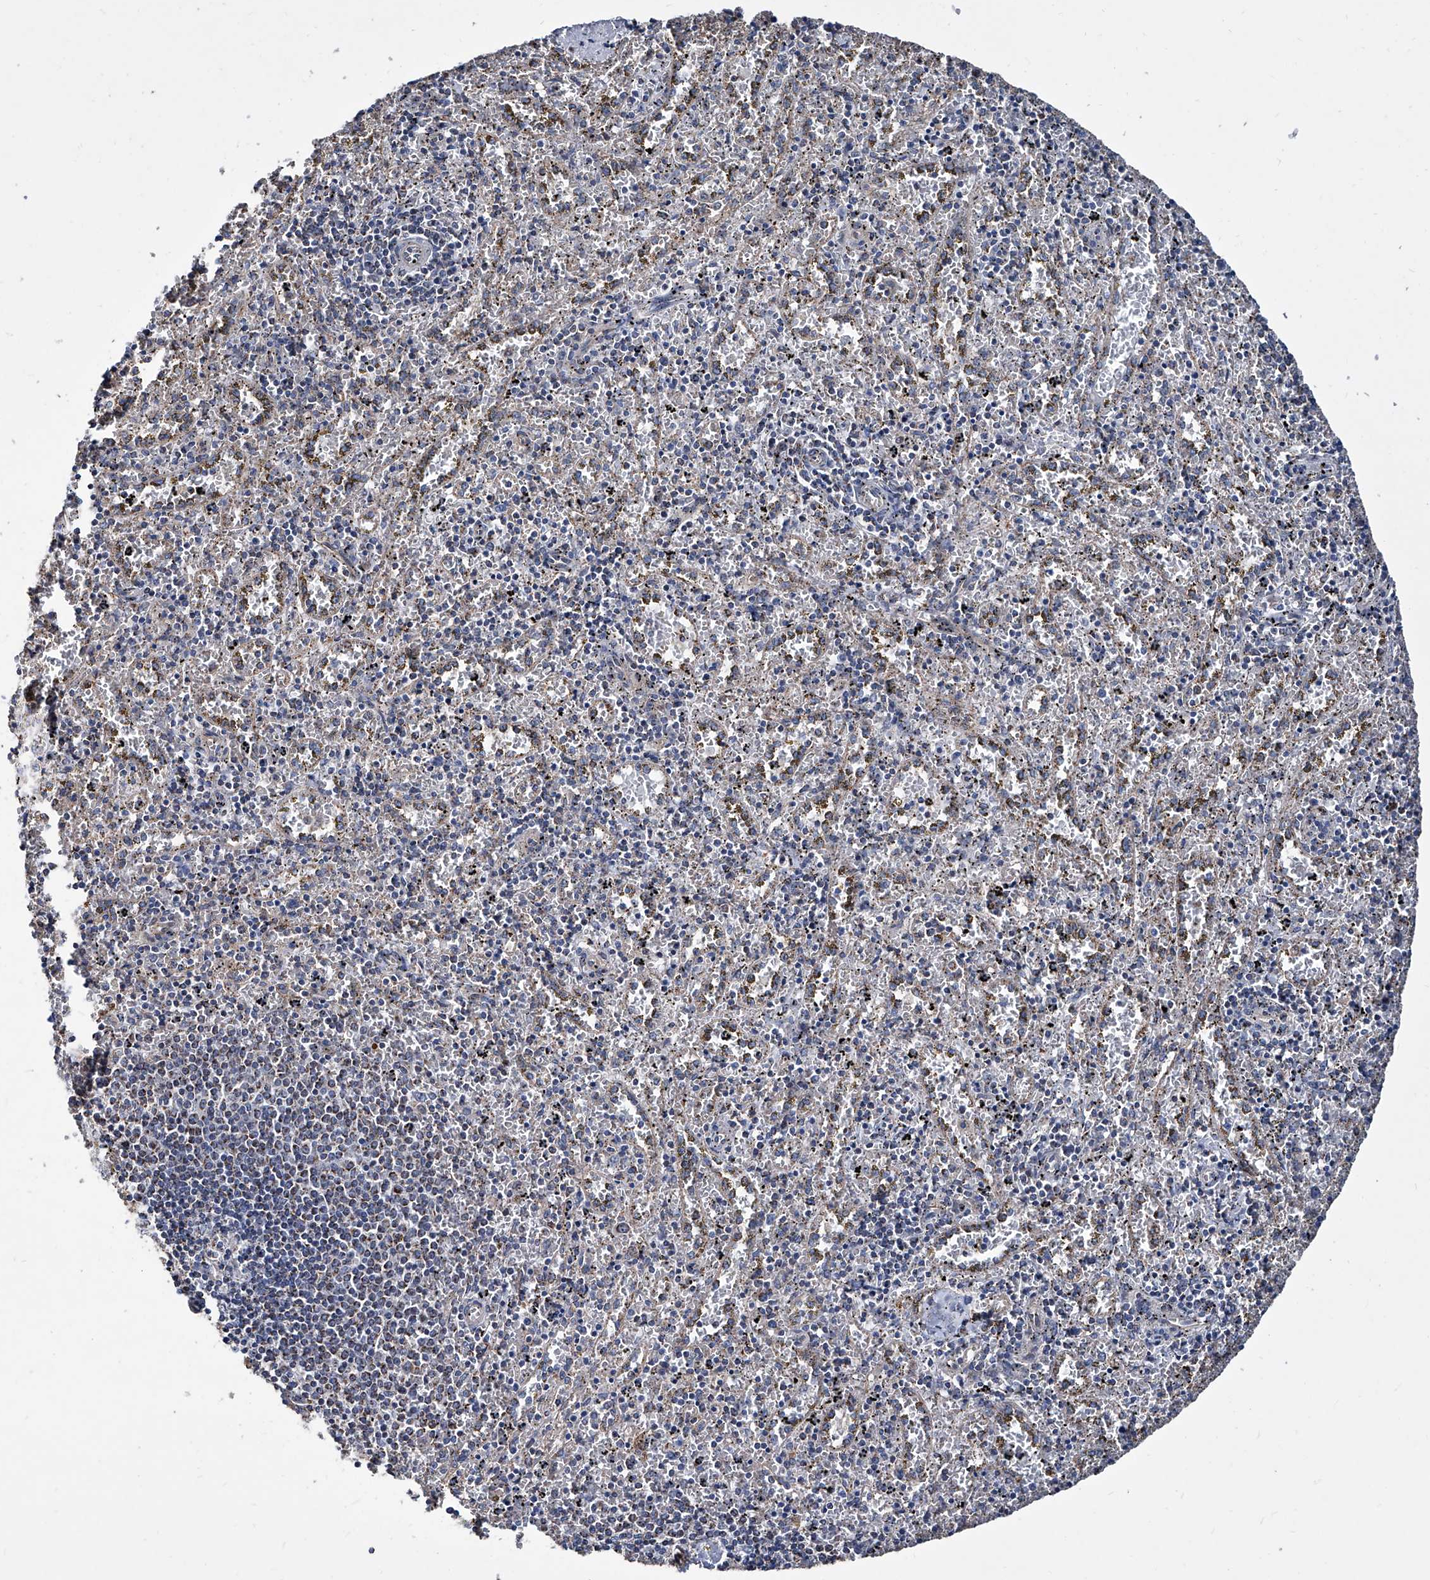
{"staining": {"intensity": "negative", "quantity": "none", "location": "none"}, "tissue": "spleen", "cell_type": "Cells in red pulp", "image_type": "normal", "snomed": [{"axis": "morphology", "description": "Normal tissue, NOS"}, {"axis": "topography", "description": "Spleen"}], "caption": "Cells in red pulp show no significant protein staining in benign spleen. (Immunohistochemistry, brightfield microscopy, high magnification).", "gene": "NHS", "patient": {"sex": "male", "age": 11}}